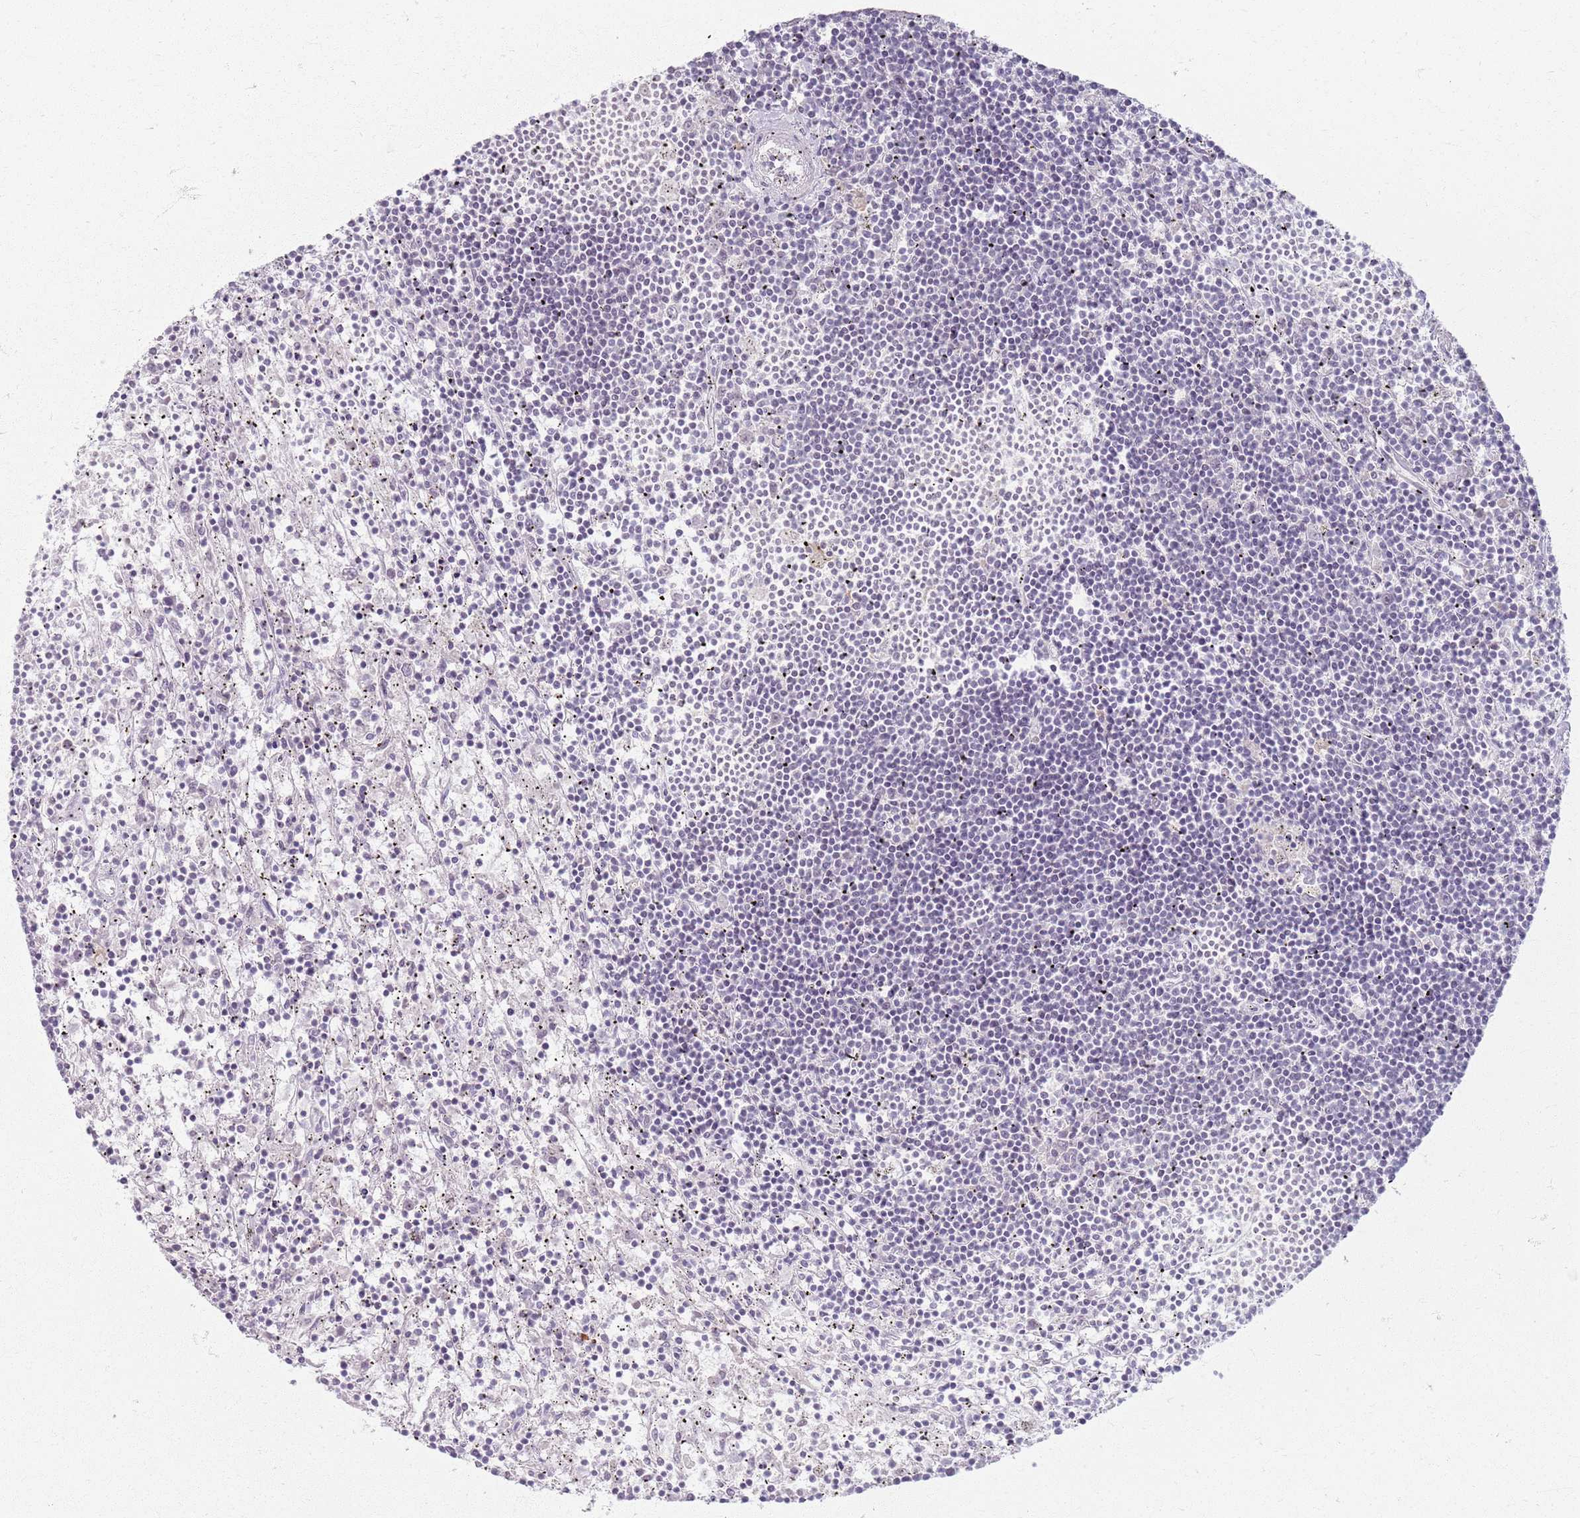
{"staining": {"intensity": "negative", "quantity": "none", "location": "none"}, "tissue": "lymphoma", "cell_type": "Tumor cells", "image_type": "cancer", "snomed": [{"axis": "morphology", "description": "Malignant lymphoma, non-Hodgkin's type, Low grade"}, {"axis": "topography", "description": "Spleen"}], "caption": "The micrograph reveals no staining of tumor cells in lymphoma.", "gene": "CRIPT", "patient": {"sex": "male", "age": 76}}